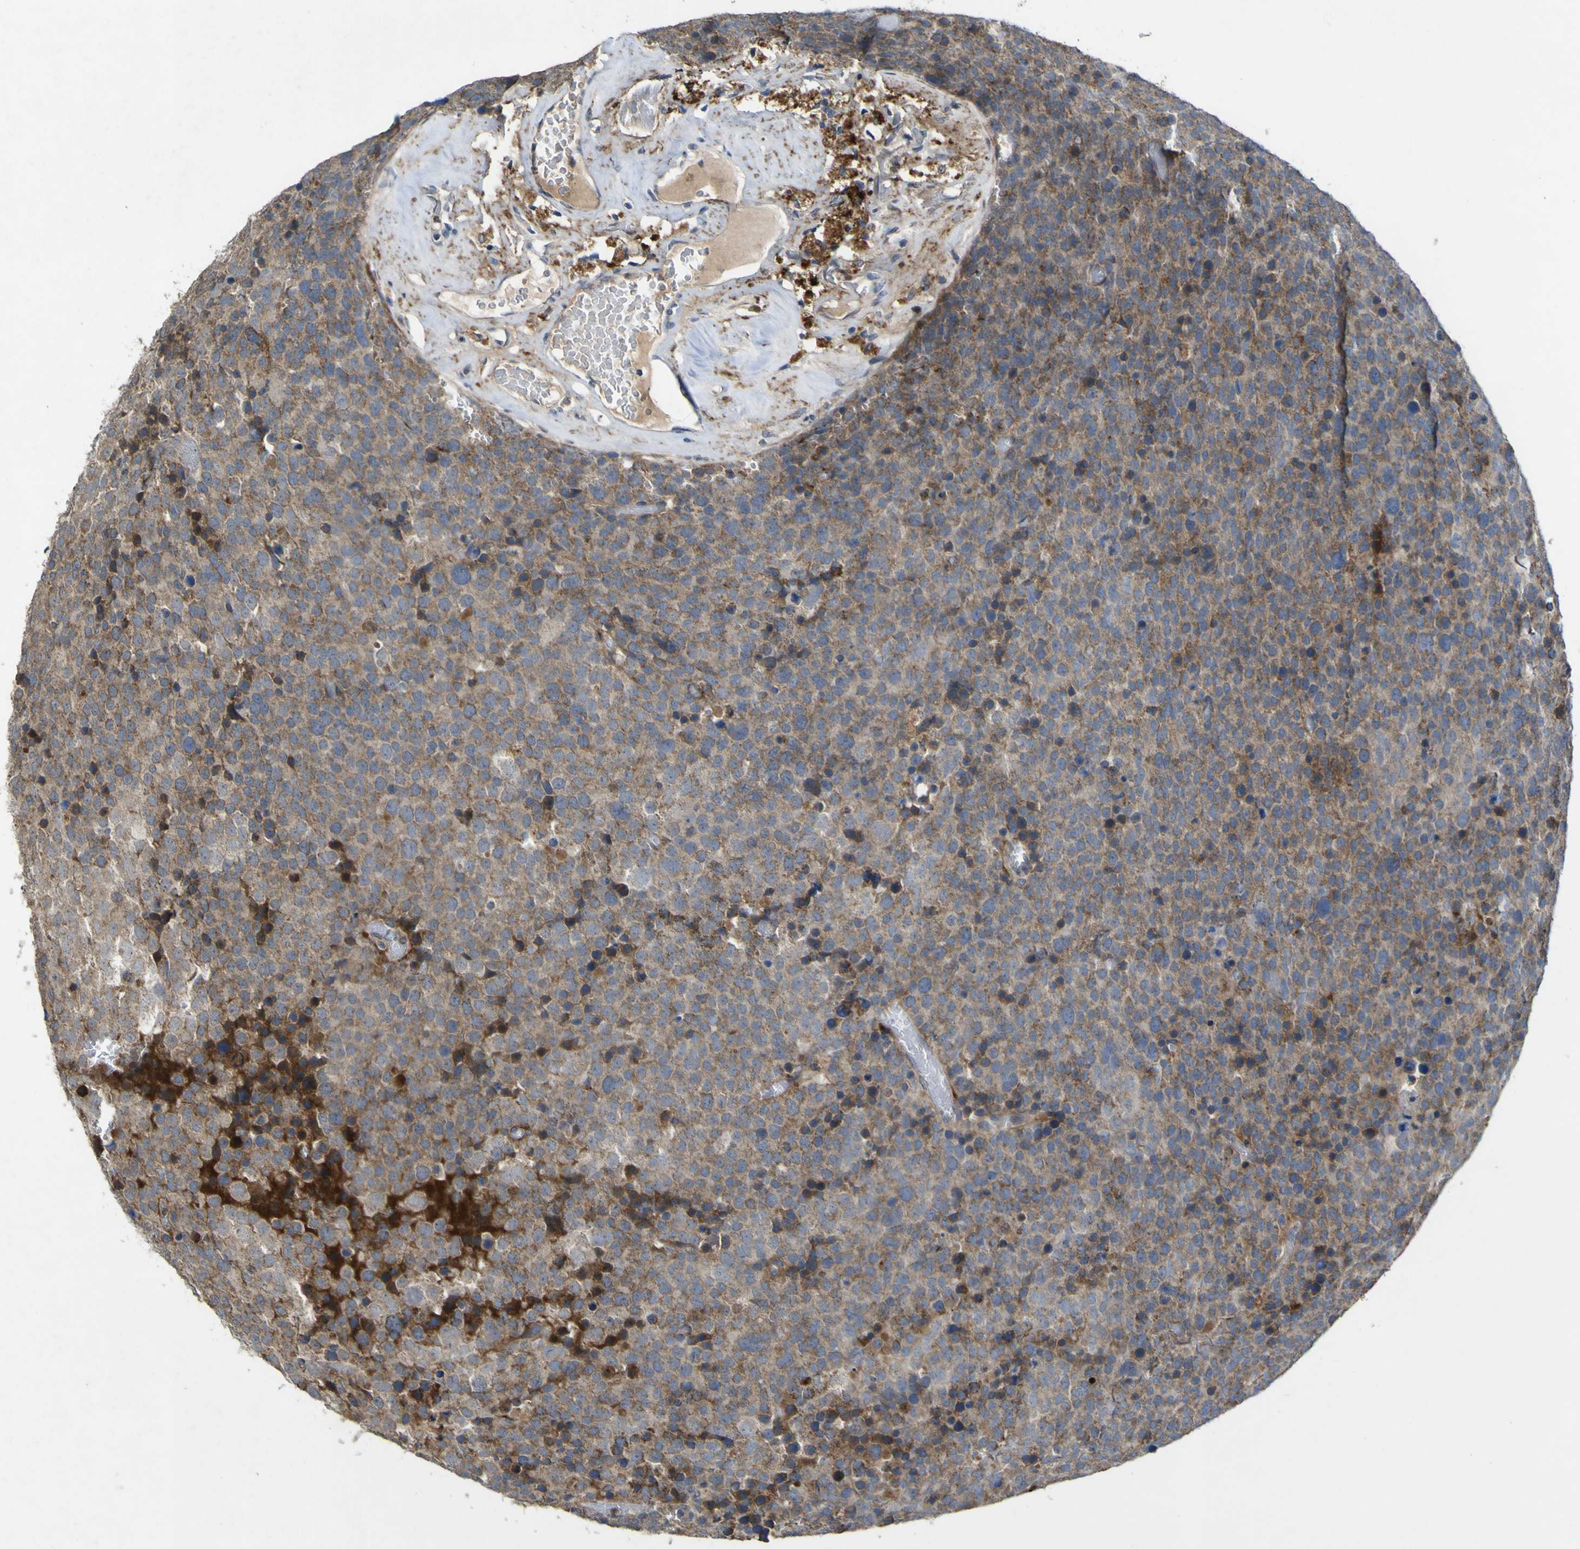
{"staining": {"intensity": "weak", "quantity": ">75%", "location": "cytoplasmic/membranous"}, "tissue": "testis cancer", "cell_type": "Tumor cells", "image_type": "cancer", "snomed": [{"axis": "morphology", "description": "Seminoma, NOS"}, {"axis": "topography", "description": "Testis"}], "caption": "Immunohistochemical staining of testis cancer (seminoma) displays low levels of weak cytoplasmic/membranous expression in approximately >75% of tumor cells.", "gene": "IRAK2", "patient": {"sex": "male", "age": 71}}